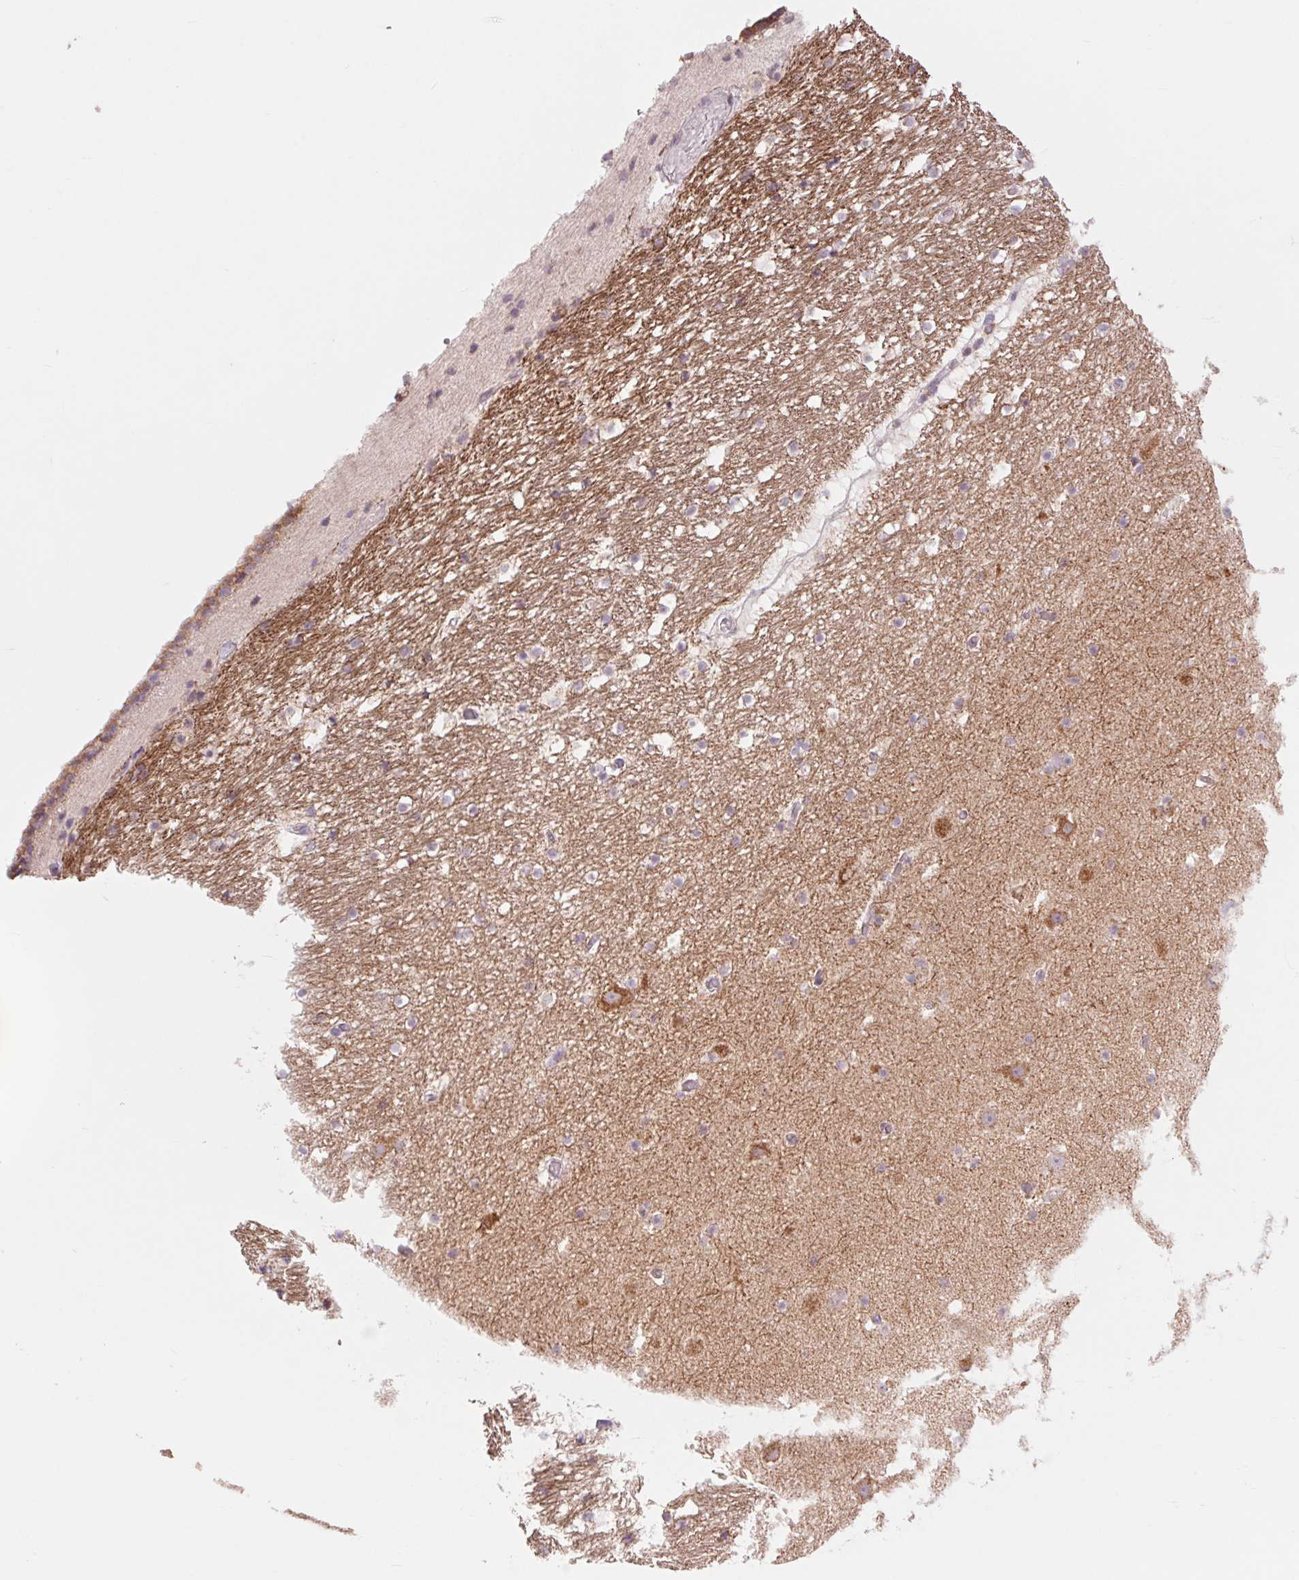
{"staining": {"intensity": "negative", "quantity": "none", "location": "none"}, "tissue": "hippocampus", "cell_type": "Glial cells", "image_type": "normal", "snomed": [{"axis": "morphology", "description": "Normal tissue, NOS"}, {"axis": "topography", "description": "Hippocampus"}], "caption": "This is an immunohistochemistry (IHC) micrograph of unremarkable human hippocampus. There is no staining in glial cells.", "gene": "COX6A1", "patient": {"sex": "male", "age": 26}}